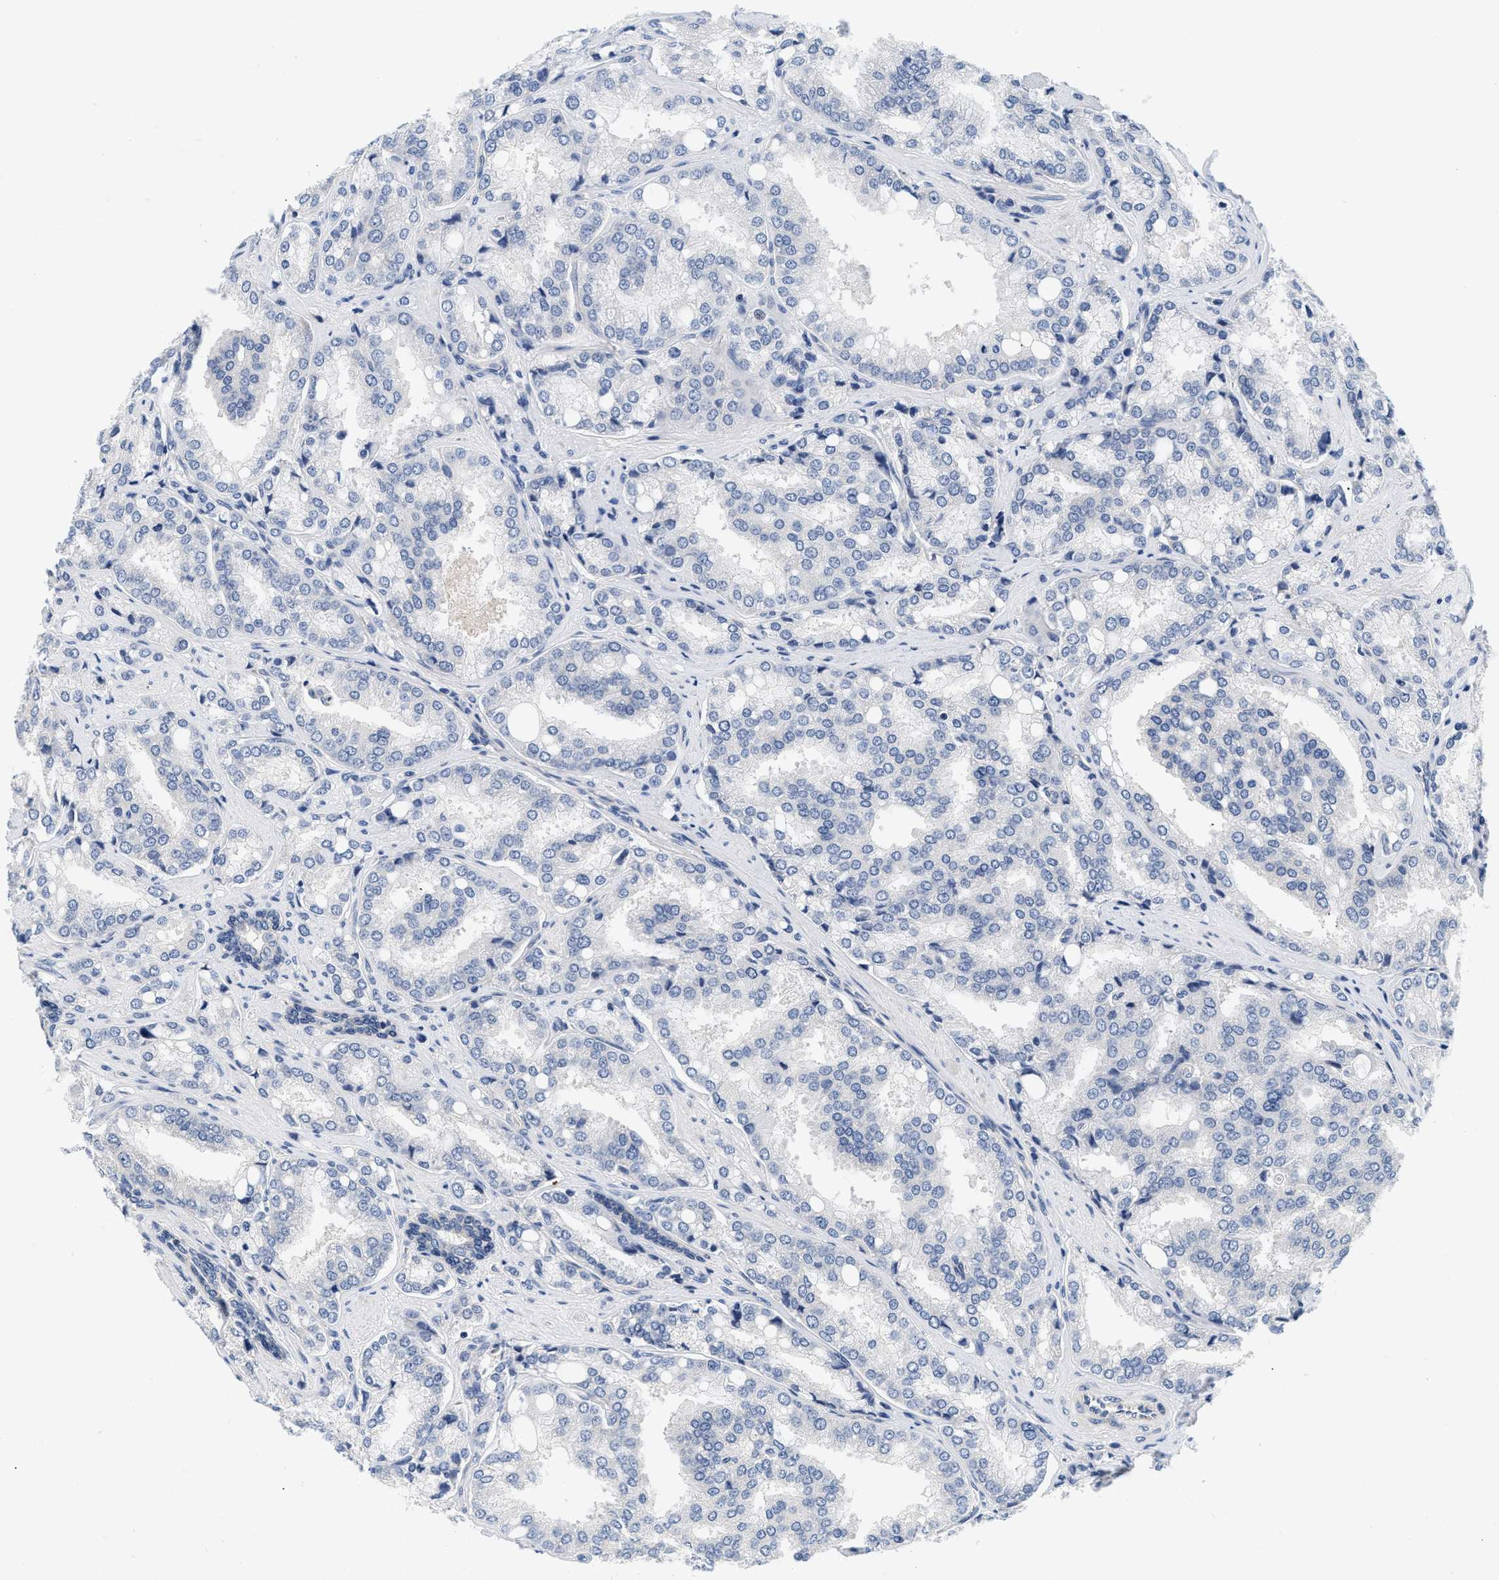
{"staining": {"intensity": "negative", "quantity": "none", "location": "none"}, "tissue": "prostate cancer", "cell_type": "Tumor cells", "image_type": "cancer", "snomed": [{"axis": "morphology", "description": "Adenocarcinoma, High grade"}, {"axis": "topography", "description": "Prostate"}], "caption": "Adenocarcinoma (high-grade) (prostate) was stained to show a protein in brown. There is no significant staining in tumor cells. (DAB (3,3'-diaminobenzidine) IHC with hematoxylin counter stain).", "gene": "PDP1", "patient": {"sex": "male", "age": 50}}